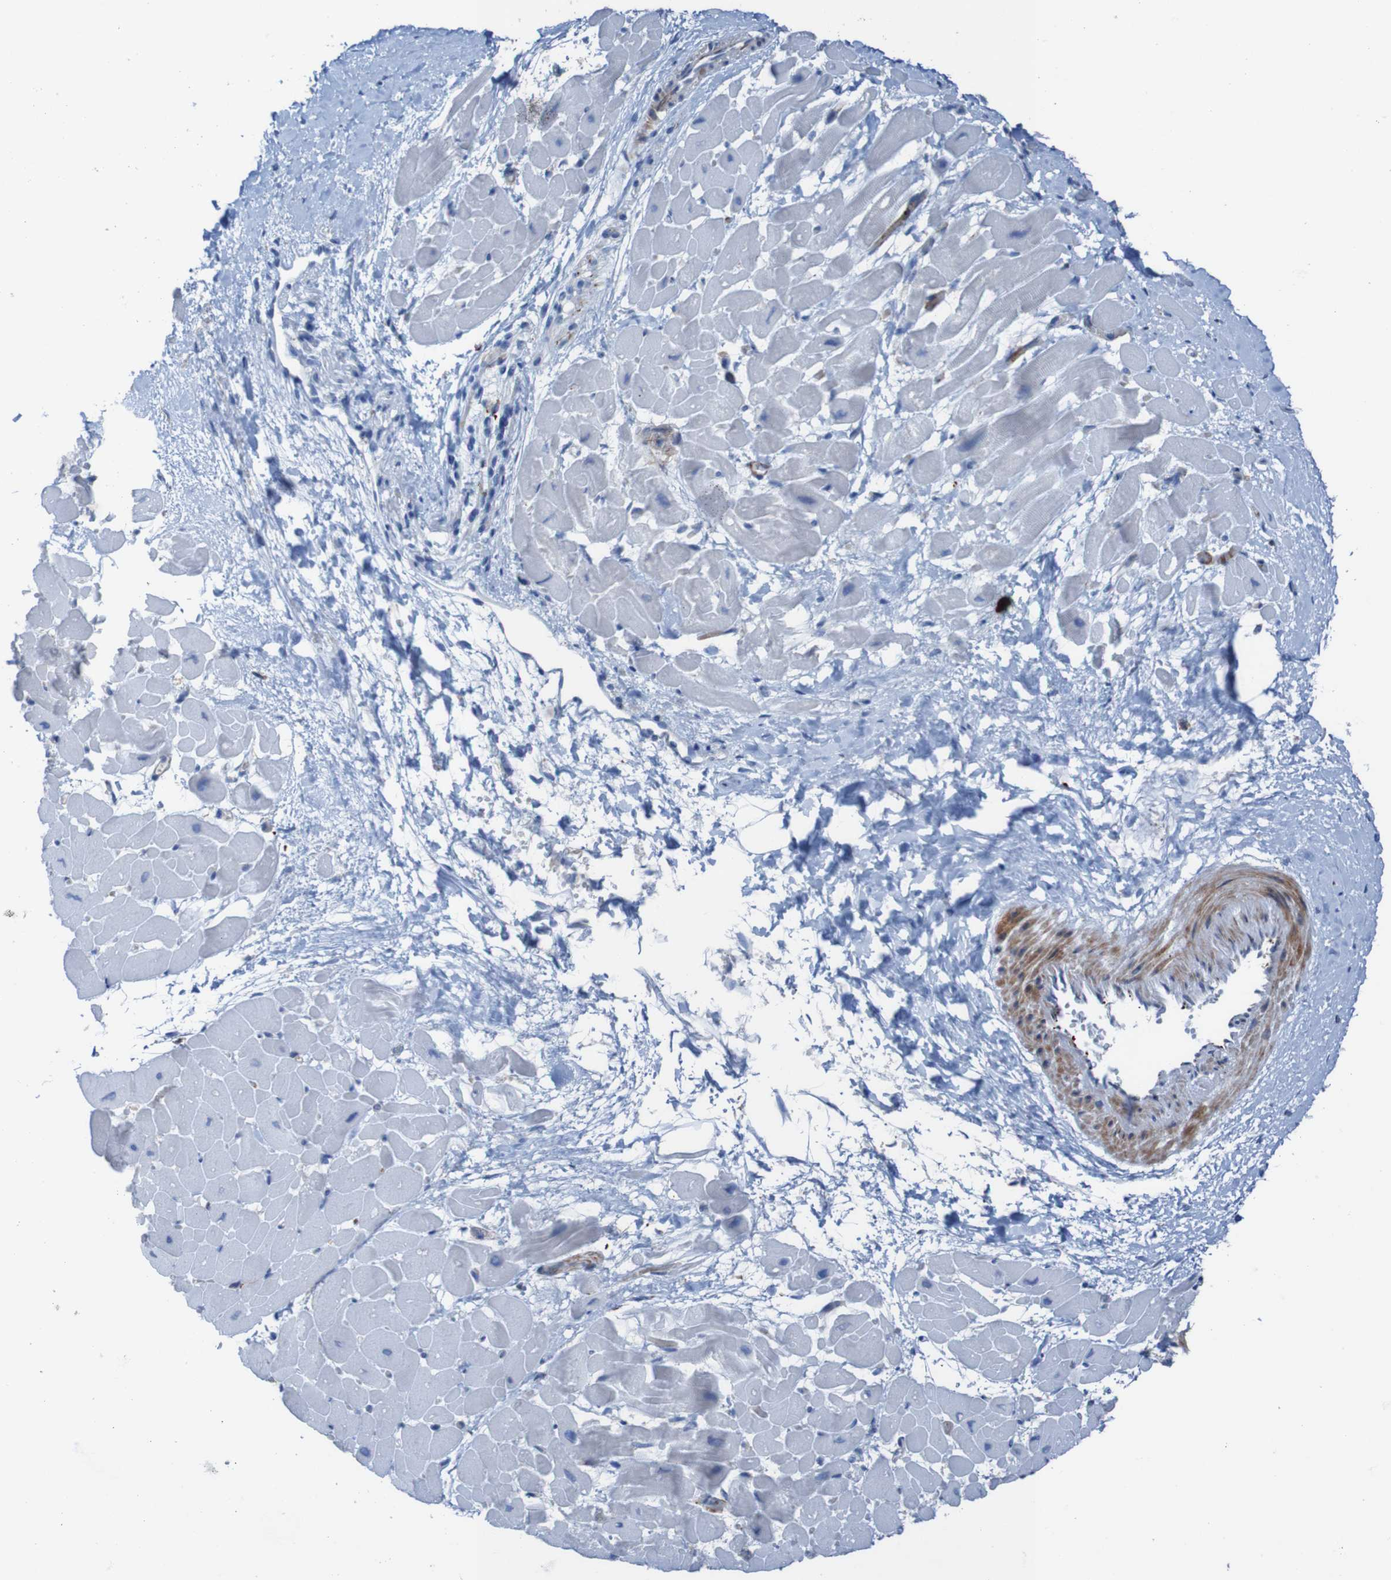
{"staining": {"intensity": "negative", "quantity": "none", "location": "none"}, "tissue": "heart muscle", "cell_type": "Cardiomyocytes", "image_type": "normal", "snomed": [{"axis": "morphology", "description": "Normal tissue, NOS"}, {"axis": "topography", "description": "Heart"}], "caption": "Human heart muscle stained for a protein using IHC demonstrates no expression in cardiomyocytes.", "gene": "RNF182", "patient": {"sex": "male", "age": 45}}